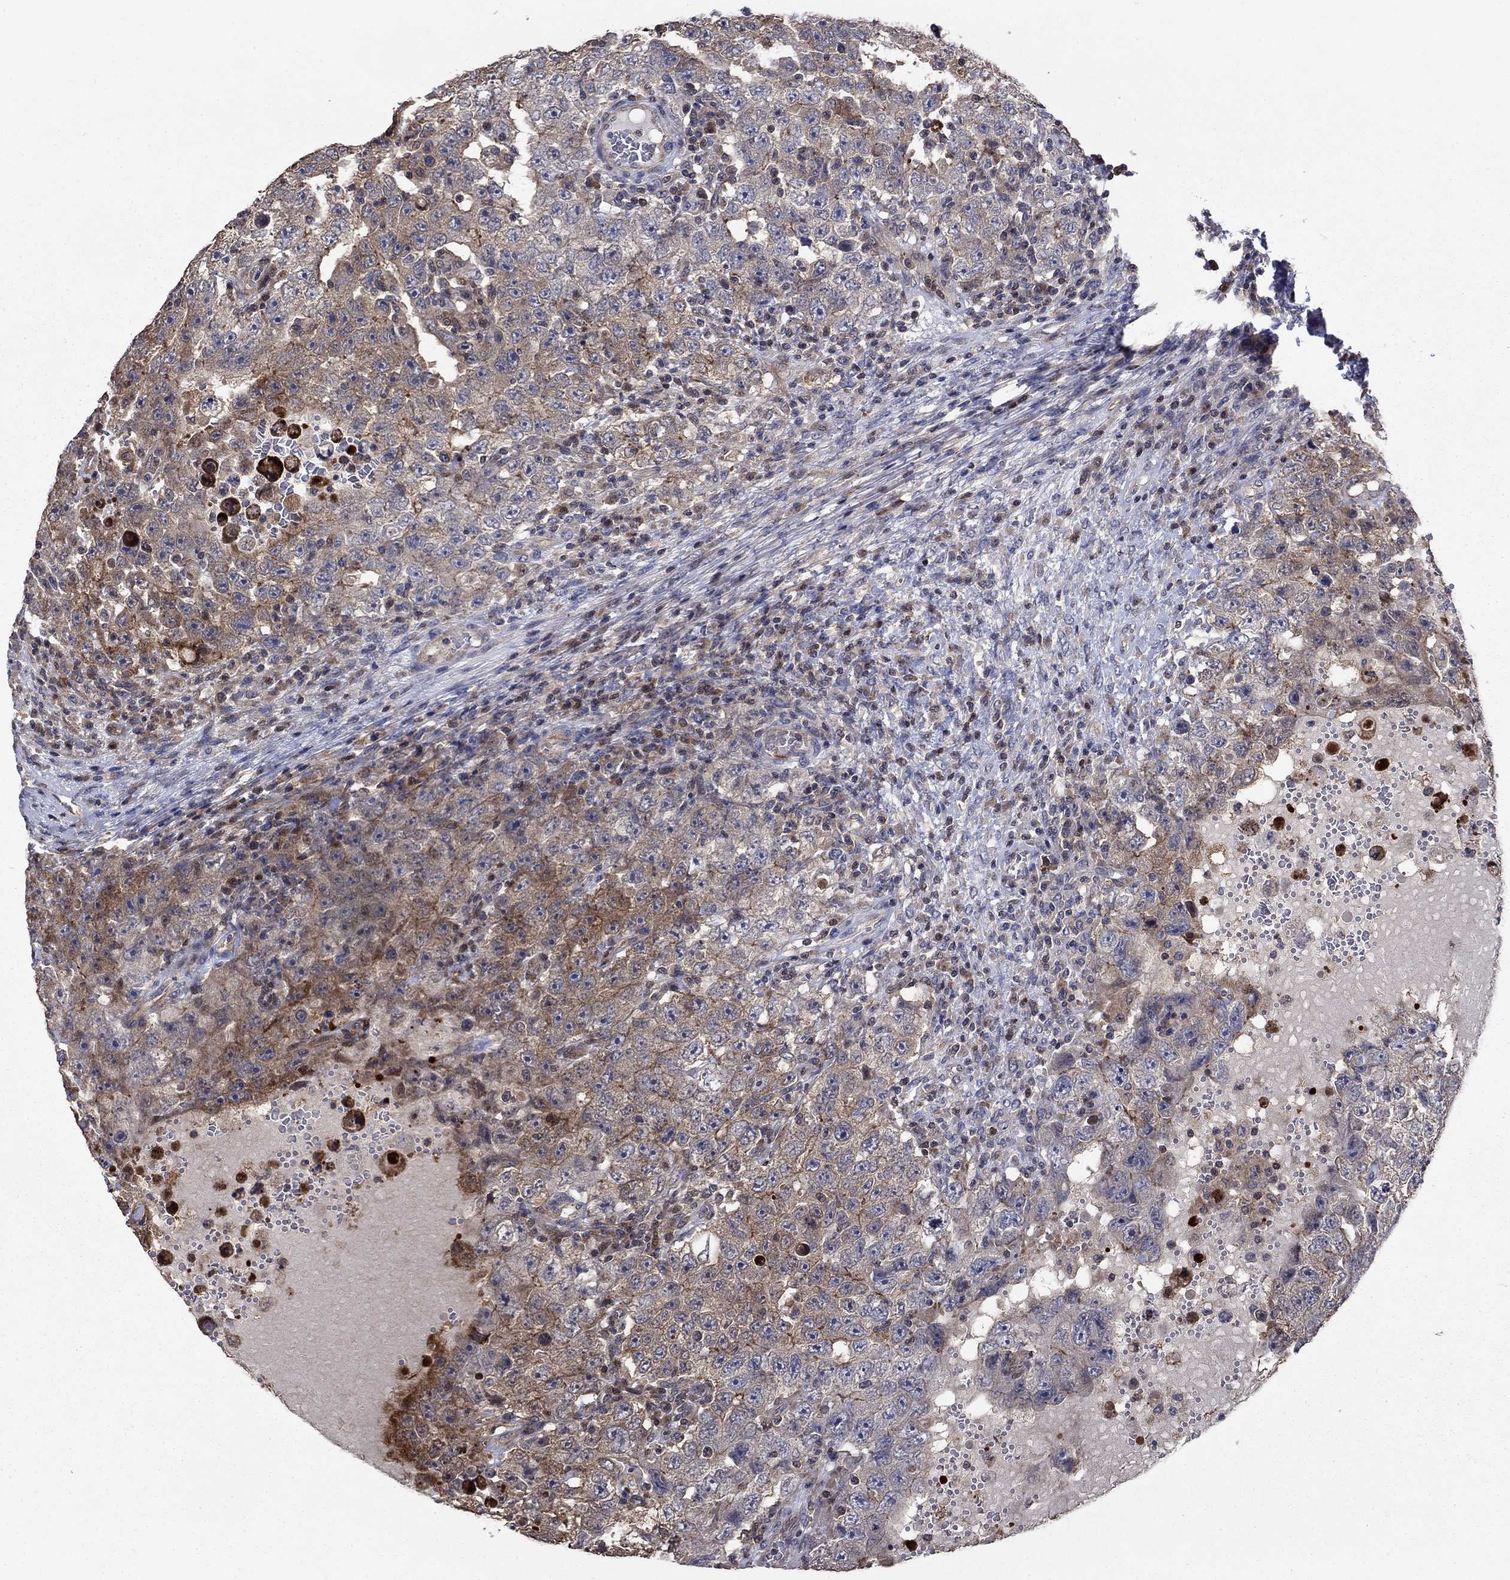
{"staining": {"intensity": "moderate", "quantity": "<25%", "location": "cytoplasmic/membranous"}, "tissue": "testis cancer", "cell_type": "Tumor cells", "image_type": "cancer", "snomed": [{"axis": "morphology", "description": "Carcinoma, Embryonal, NOS"}, {"axis": "topography", "description": "Testis"}], "caption": "Moderate cytoplasmic/membranous expression for a protein is seen in about <25% of tumor cells of testis cancer (embryonal carcinoma) using immunohistochemistry (IHC).", "gene": "DVL1", "patient": {"sex": "male", "age": 26}}